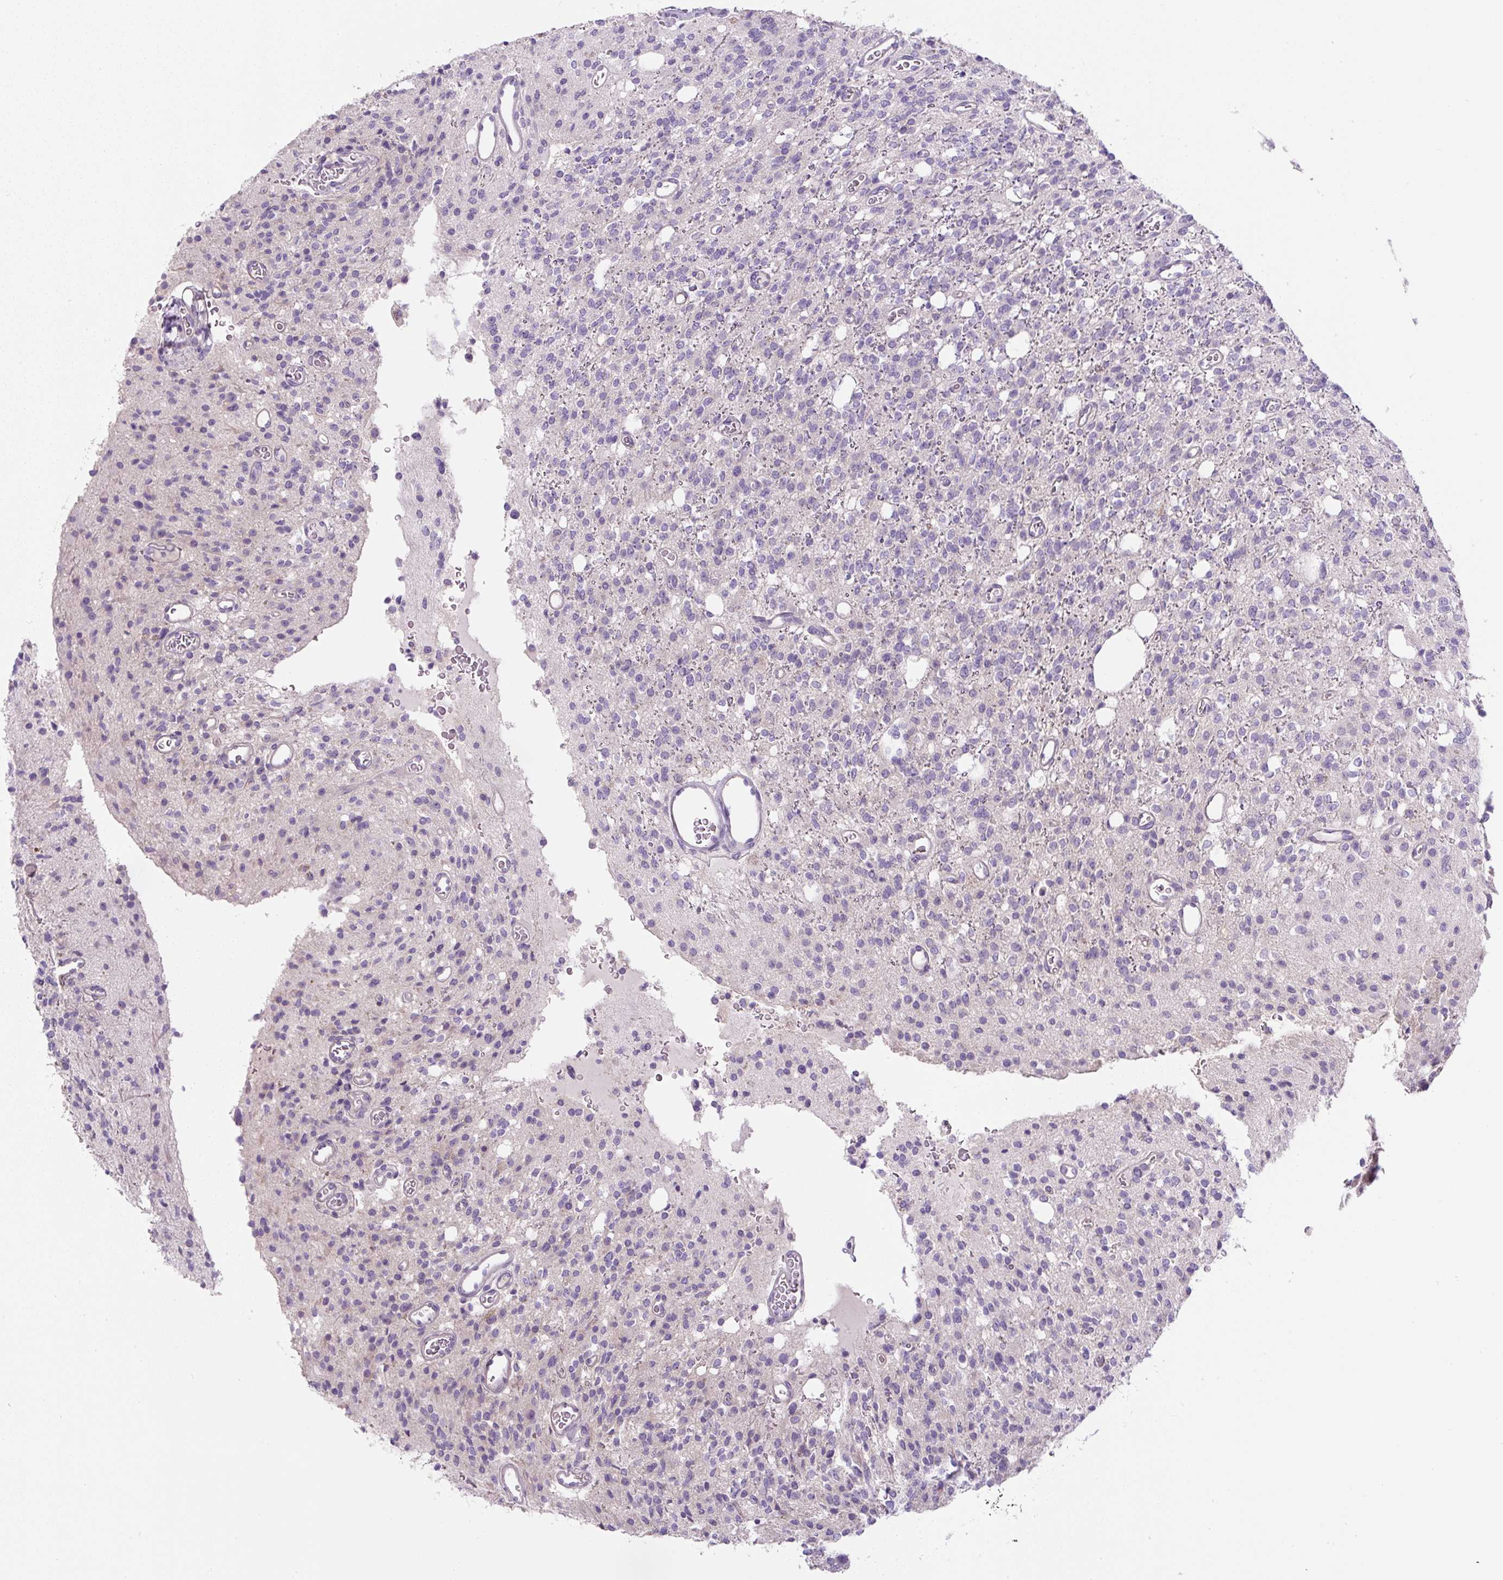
{"staining": {"intensity": "negative", "quantity": "none", "location": "none"}, "tissue": "glioma", "cell_type": "Tumor cells", "image_type": "cancer", "snomed": [{"axis": "morphology", "description": "Glioma, malignant, High grade"}, {"axis": "topography", "description": "Brain"}], "caption": "Immunohistochemistry image of neoplastic tissue: high-grade glioma (malignant) stained with DAB demonstrates no significant protein positivity in tumor cells.", "gene": "UBL3", "patient": {"sex": "male", "age": 34}}